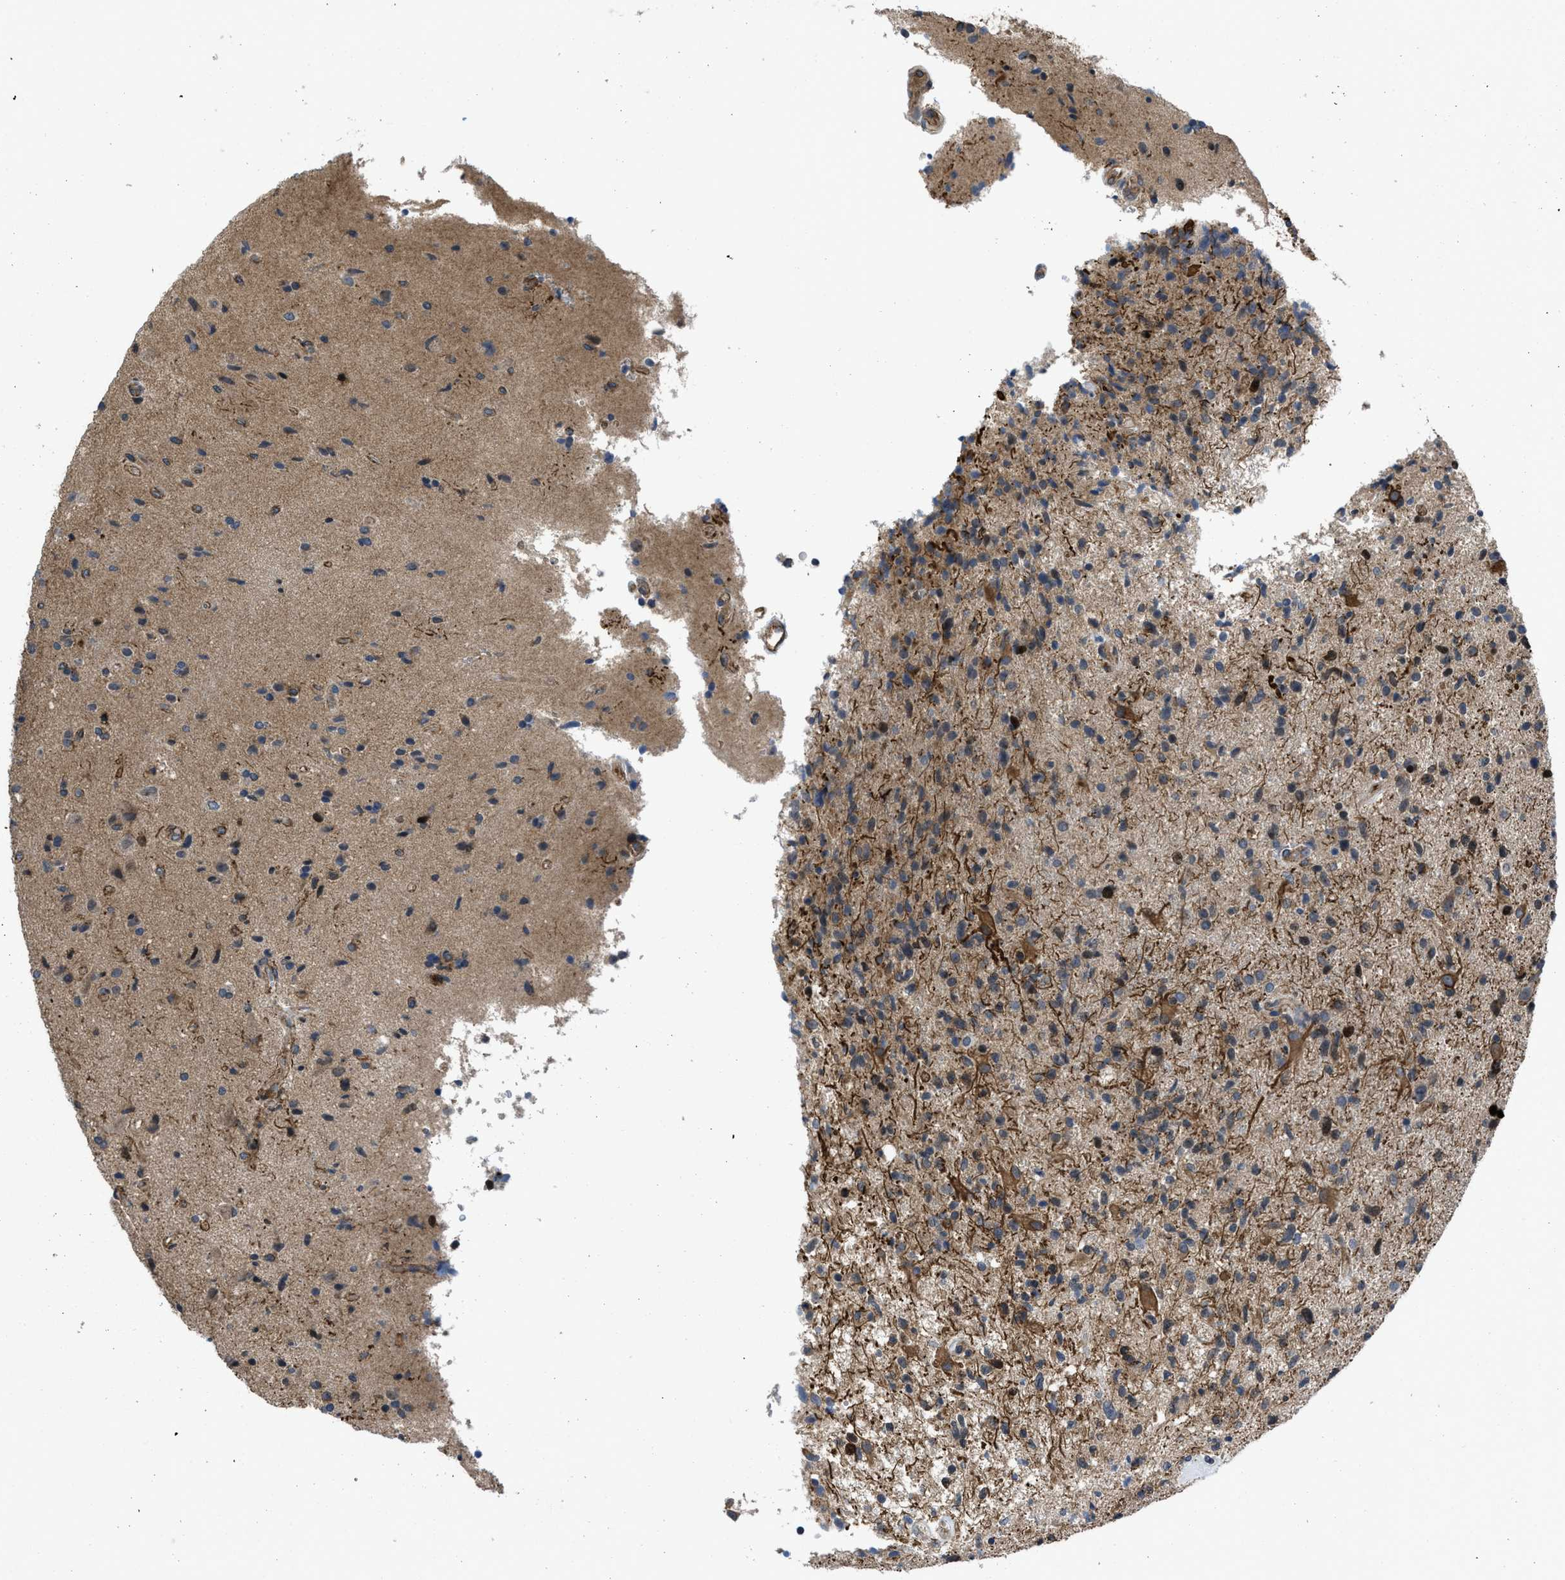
{"staining": {"intensity": "moderate", "quantity": "25%-75%", "location": "cytoplasmic/membranous,nuclear"}, "tissue": "glioma", "cell_type": "Tumor cells", "image_type": "cancer", "snomed": [{"axis": "morphology", "description": "Glioma, malignant, High grade"}, {"axis": "topography", "description": "Brain"}], "caption": "Protein staining shows moderate cytoplasmic/membranous and nuclear expression in approximately 25%-75% of tumor cells in malignant glioma (high-grade).", "gene": "GPATCH2L", "patient": {"sex": "male", "age": 72}}